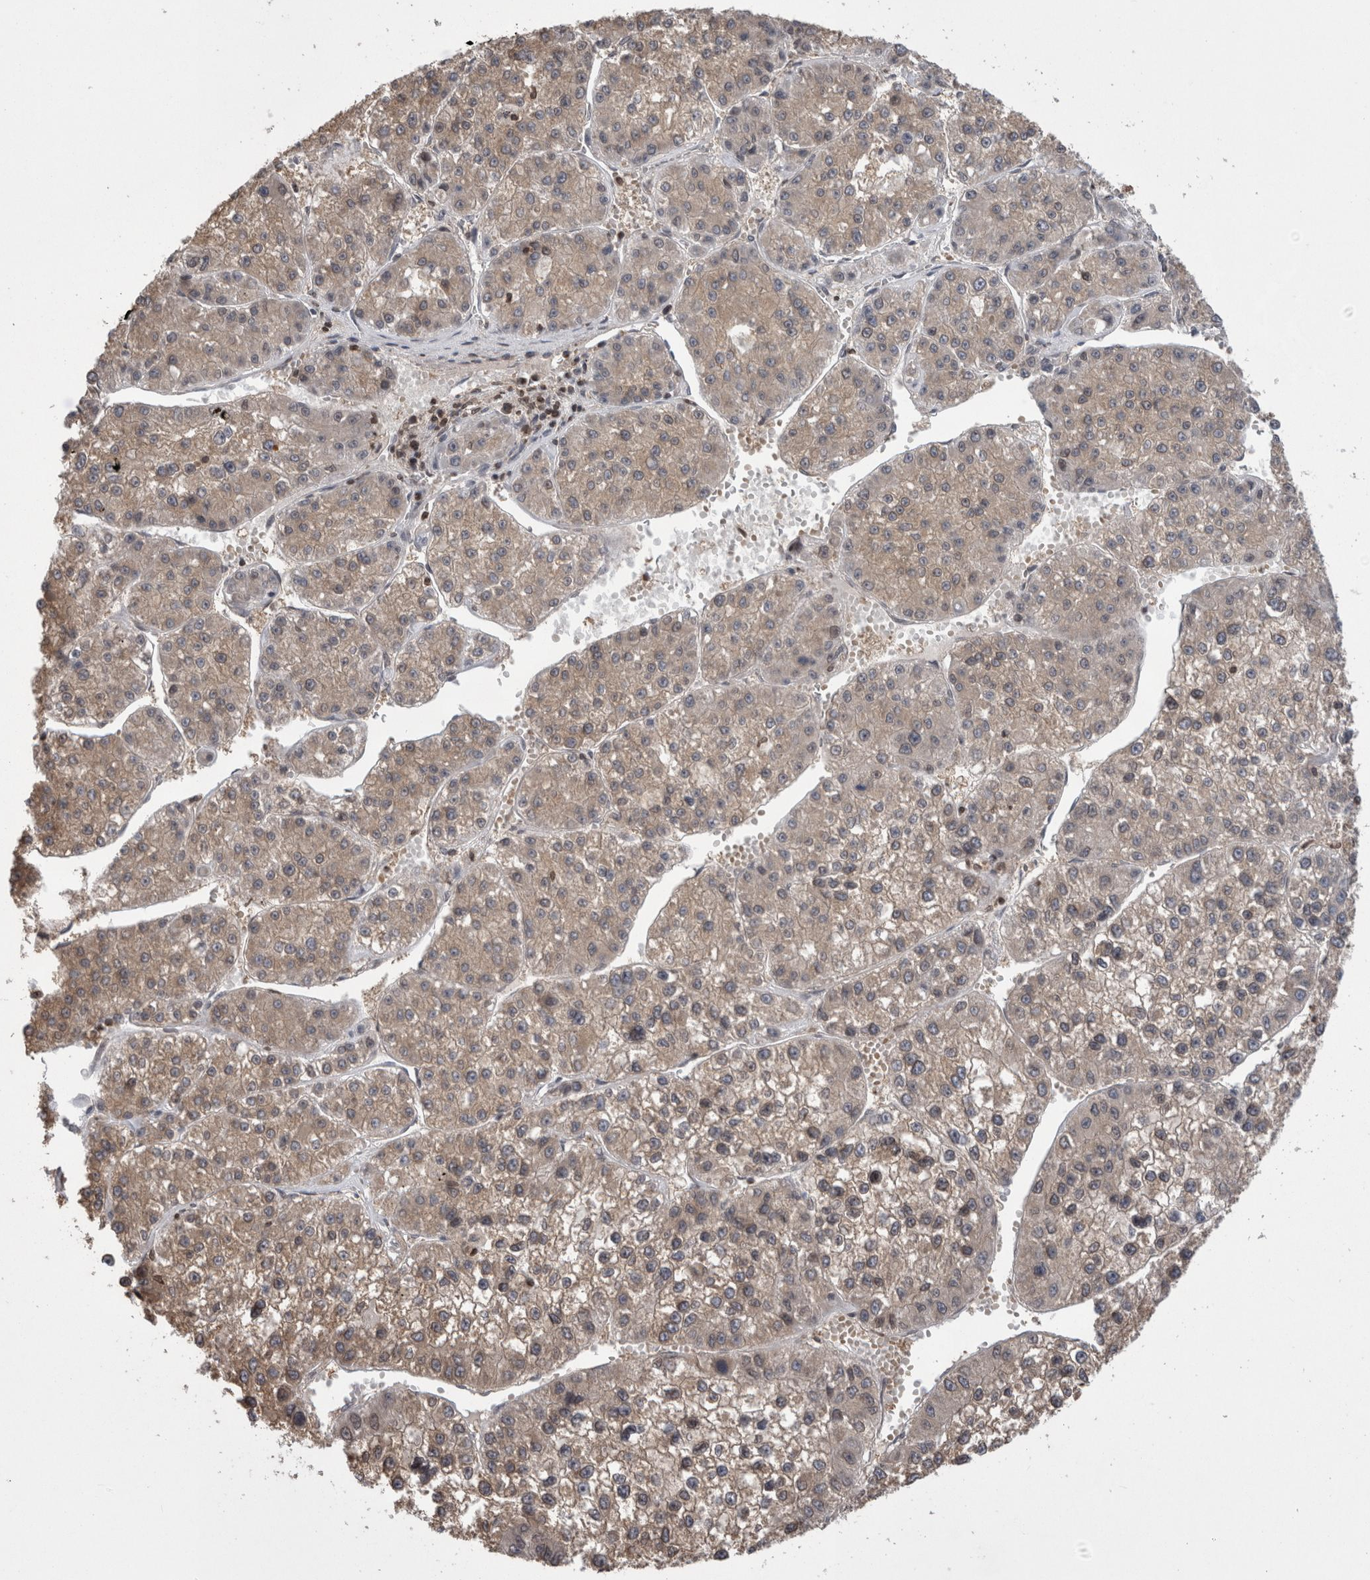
{"staining": {"intensity": "weak", "quantity": "<25%", "location": "cytoplasmic/membranous"}, "tissue": "liver cancer", "cell_type": "Tumor cells", "image_type": "cancer", "snomed": [{"axis": "morphology", "description": "Carcinoma, Hepatocellular, NOS"}, {"axis": "topography", "description": "Liver"}], "caption": "There is no significant staining in tumor cells of liver hepatocellular carcinoma.", "gene": "DARS2", "patient": {"sex": "female", "age": 73}}